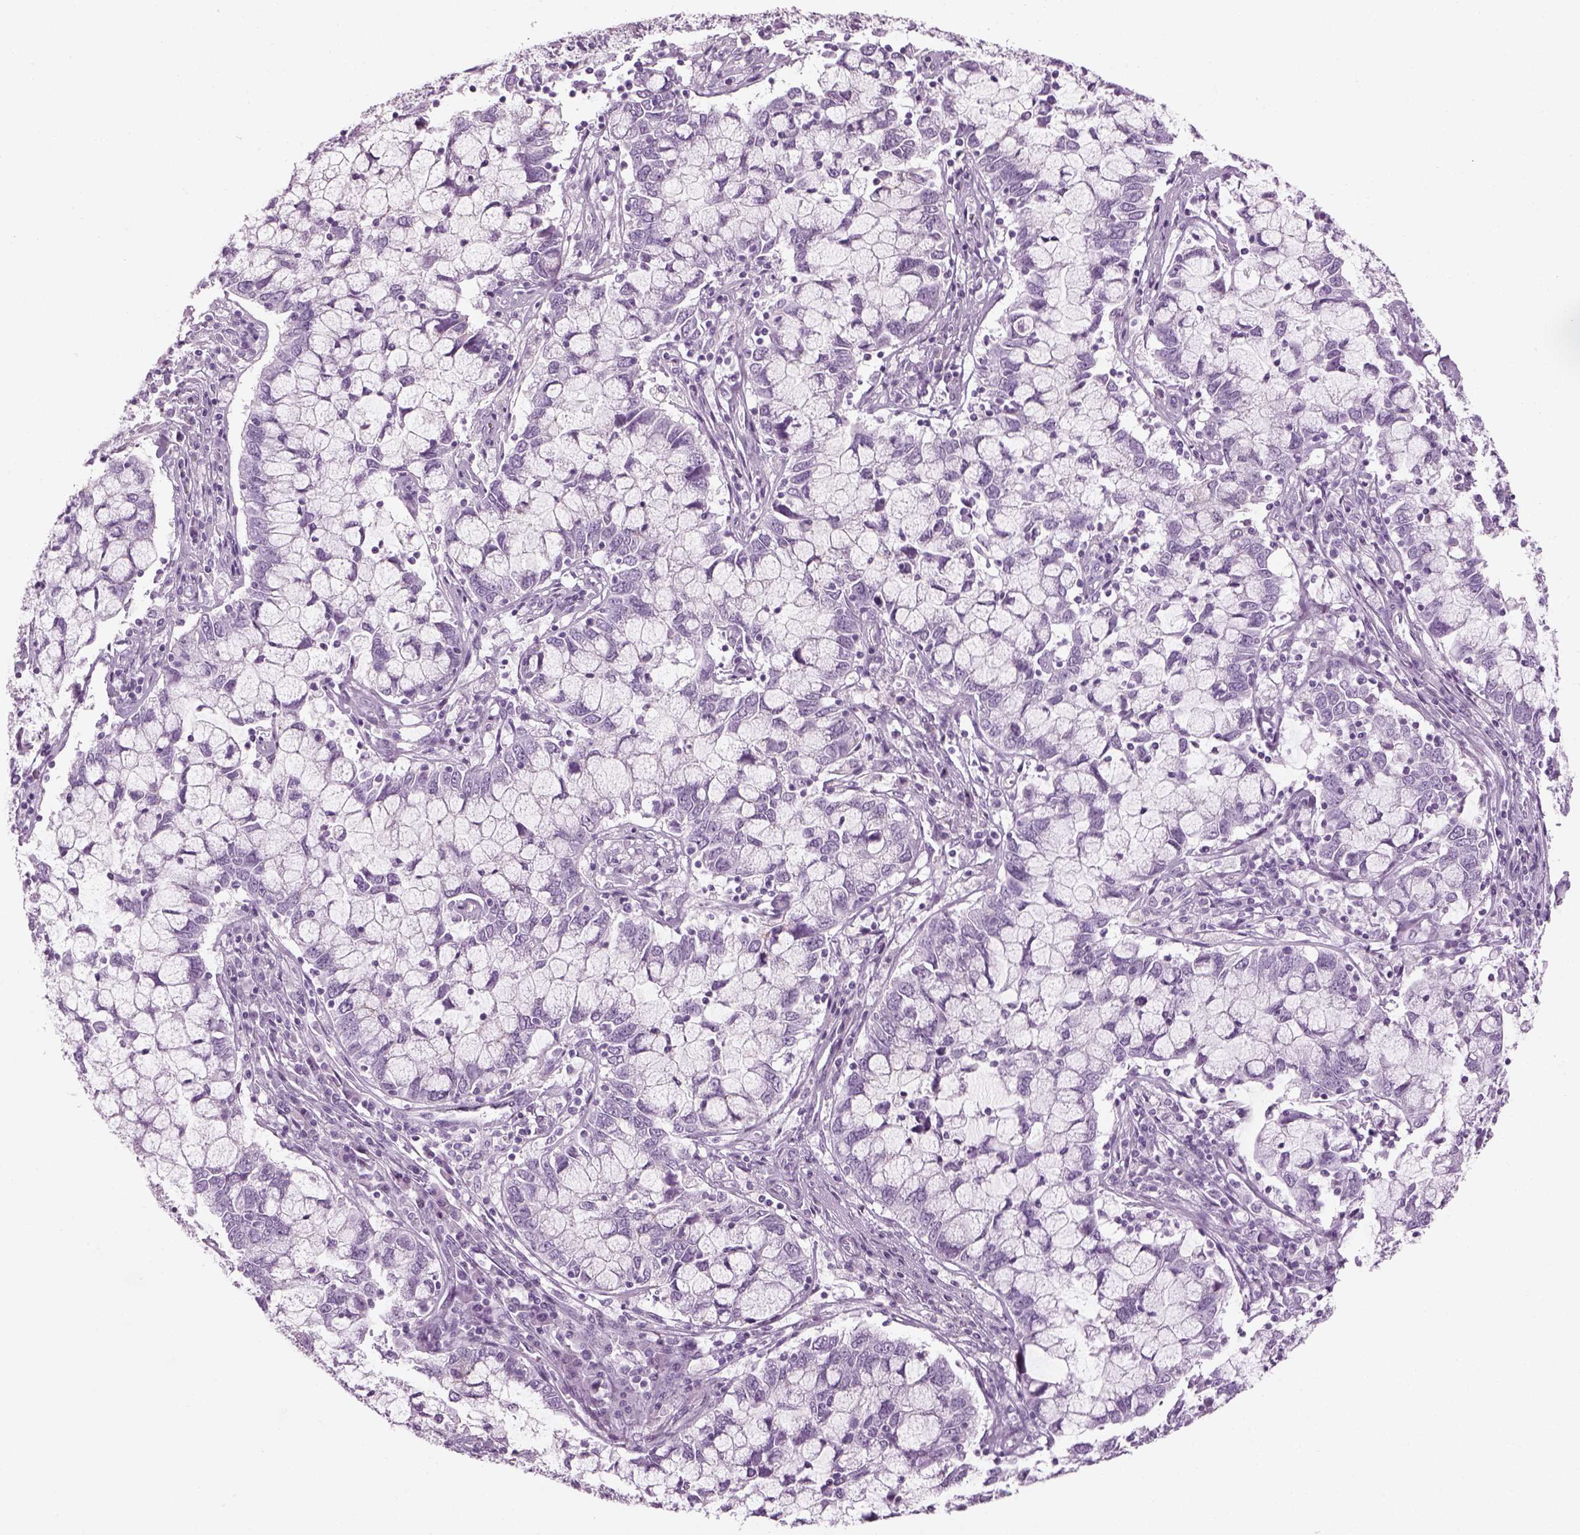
{"staining": {"intensity": "negative", "quantity": "none", "location": "none"}, "tissue": "cervical cancer", "cell_type": "Tumor cells", "image_type": "cancer", "snomed": [{"axis": "morphology", "description": "Adenocarcinoma, NOS"}, {"axis": "topography", "description": "Cervix"}], "caption": "Tumor cells show no significant expression in adenocarcinoma (cervical).", "gene": "SAG", "patient": {"sex": "female", "age": 40}}